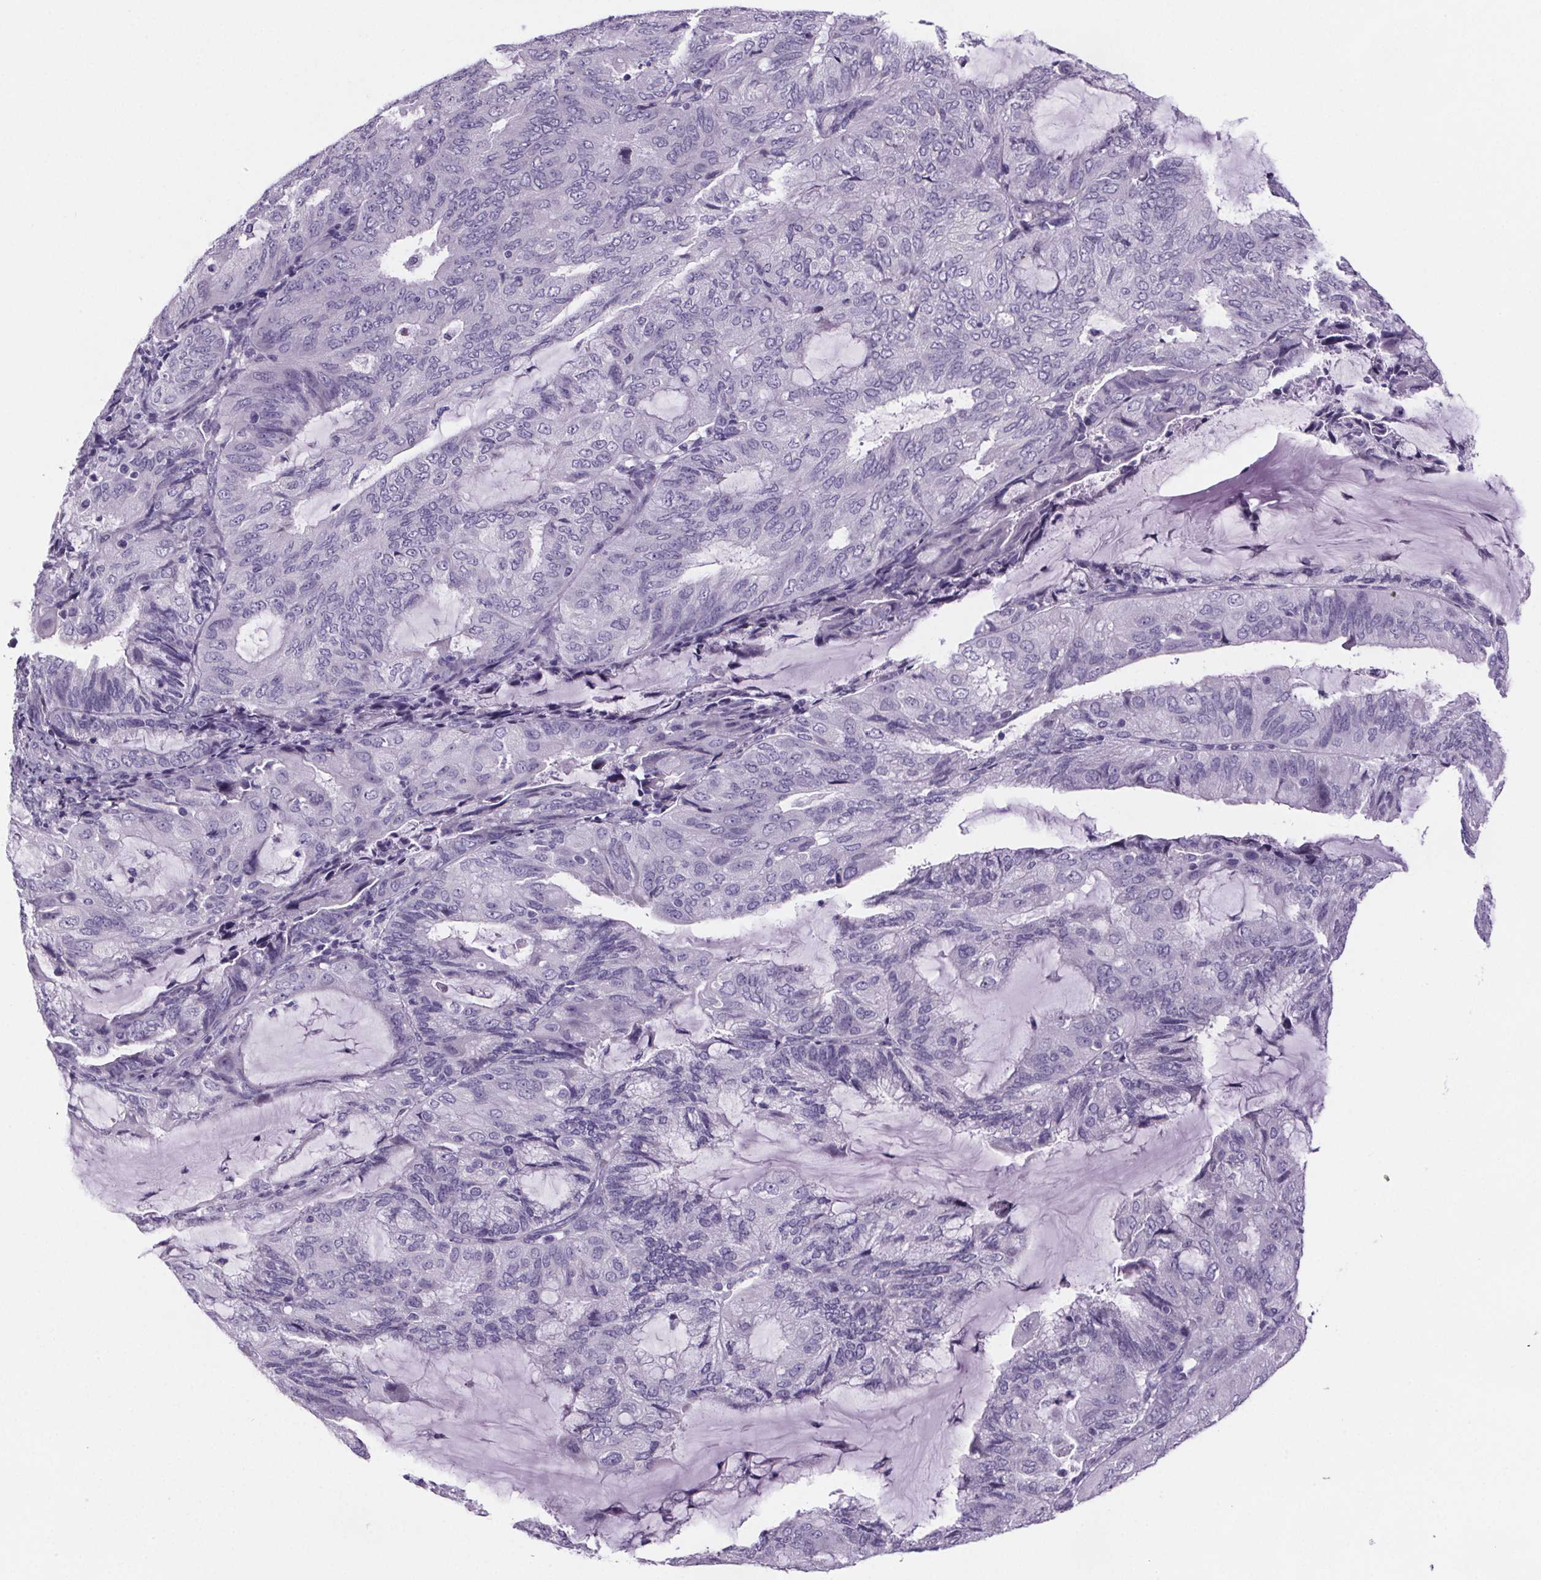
{"staining": {"intensity": "negative", "quantity": "none", "location": "none"}, "tissue": "endometrial cancer", "cell_type": "Tumor cells", "image_type": "cancer", "snomed": [{"axis": "morphology", "description": "Adenocarcinoma, NOS"}, {"axis": "topography", "description": "Endometrium"}], "caption": "Immunohistochemistry (IHC) image of human endometrial cancer stained for a protein (brown), which shows no expression in tumor cells.", "gene": "CUBN", "patient": {"sex": "female", "age": 81}}